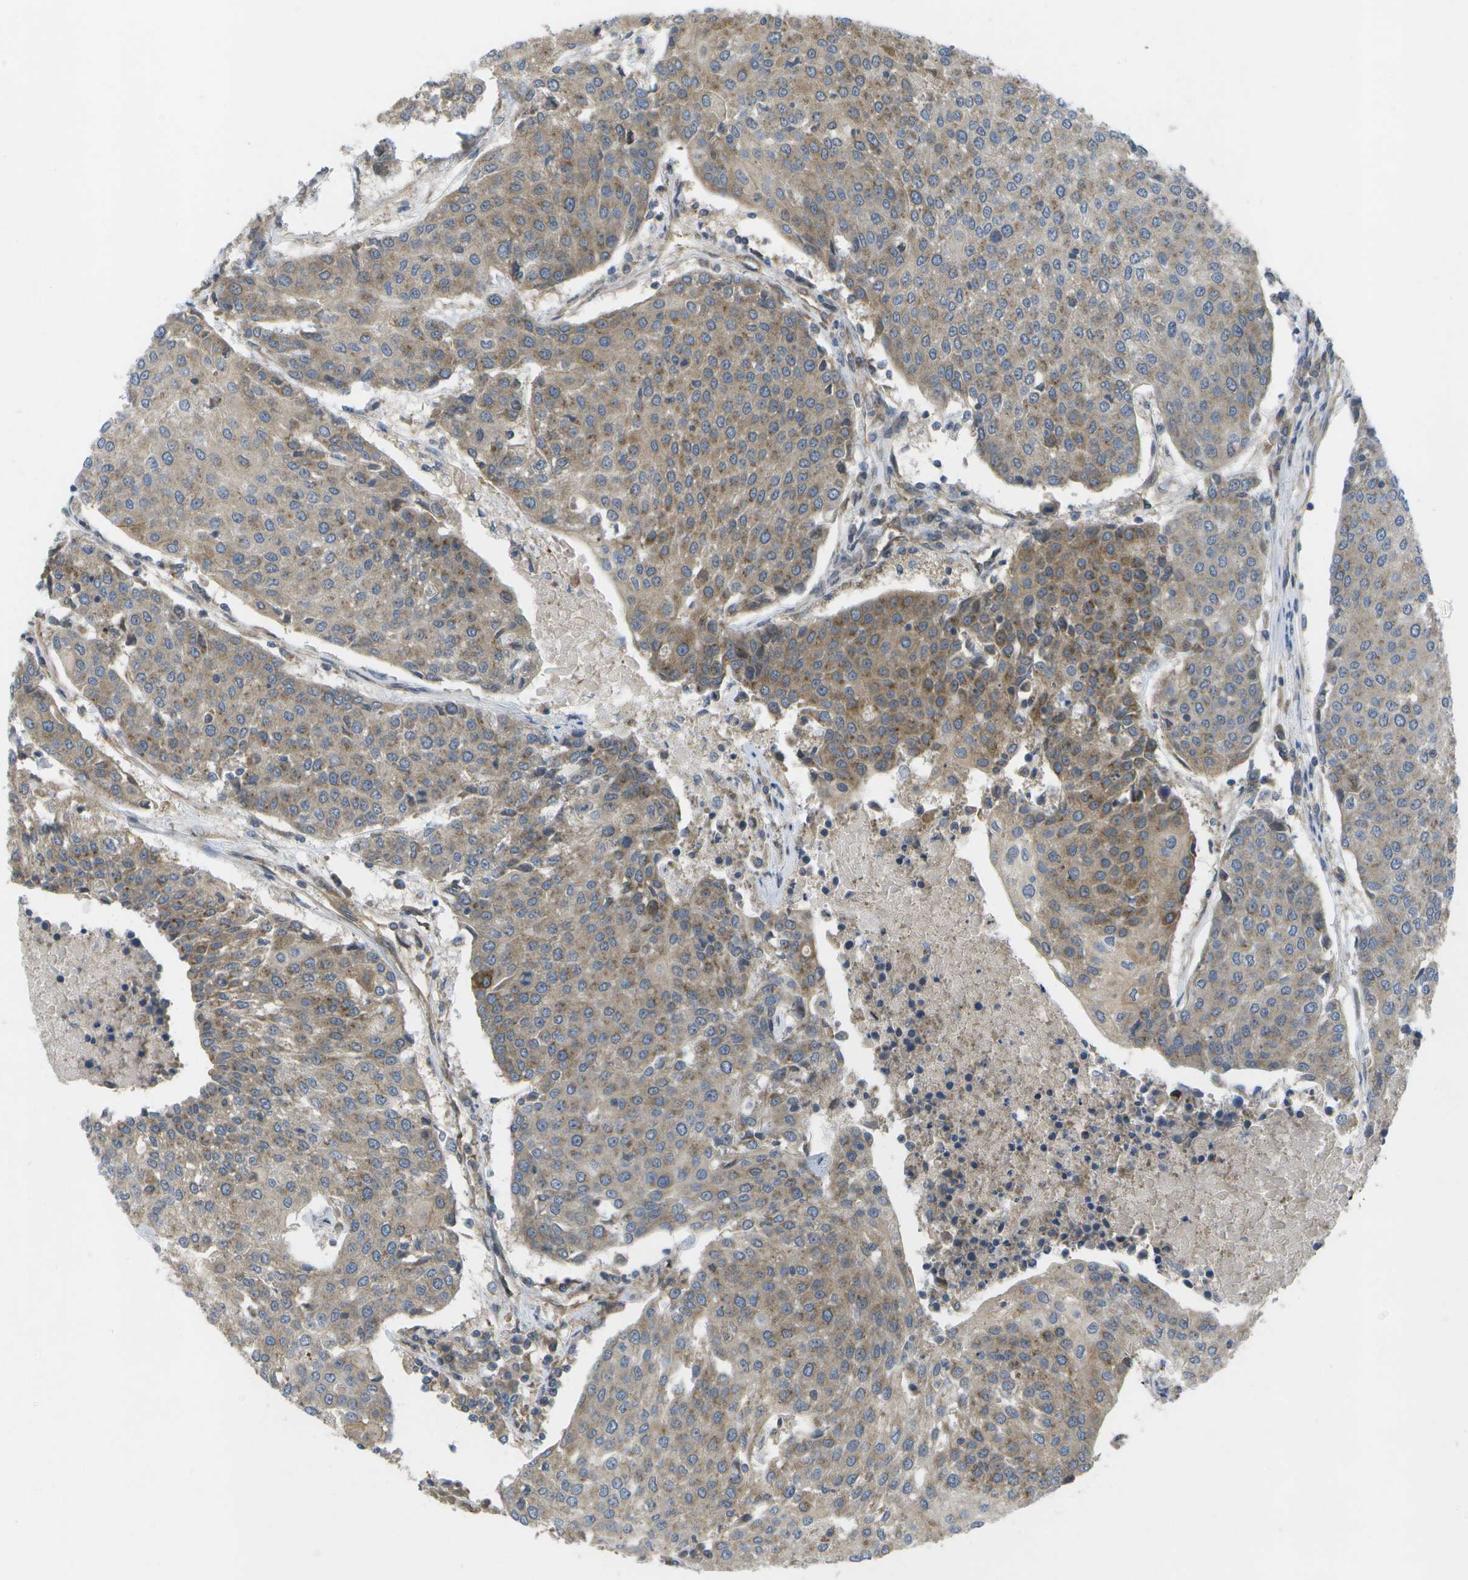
{"staining": {"intensity": "moderate", "quantity": ">75%", "location": "cytoplasmic/membranous"}, "tissue": "urothelial cancer", "cell_type": "Tumor cells", "image_type": "cancer", "snomed": [{"axis": "morphology", "description": "Urothelial carcinoma, High grade"}, {"axis": "topography", "description": "Urinary bladder"}], "caption": "Approximately >75% of tumor cells in urothelial cancer display moderate cytoplasmic/membranous protein staining as visualized by brown immunohistochemical staining.", "gene": "DPM3", "patient": {"sex": "female", "age": 85}}